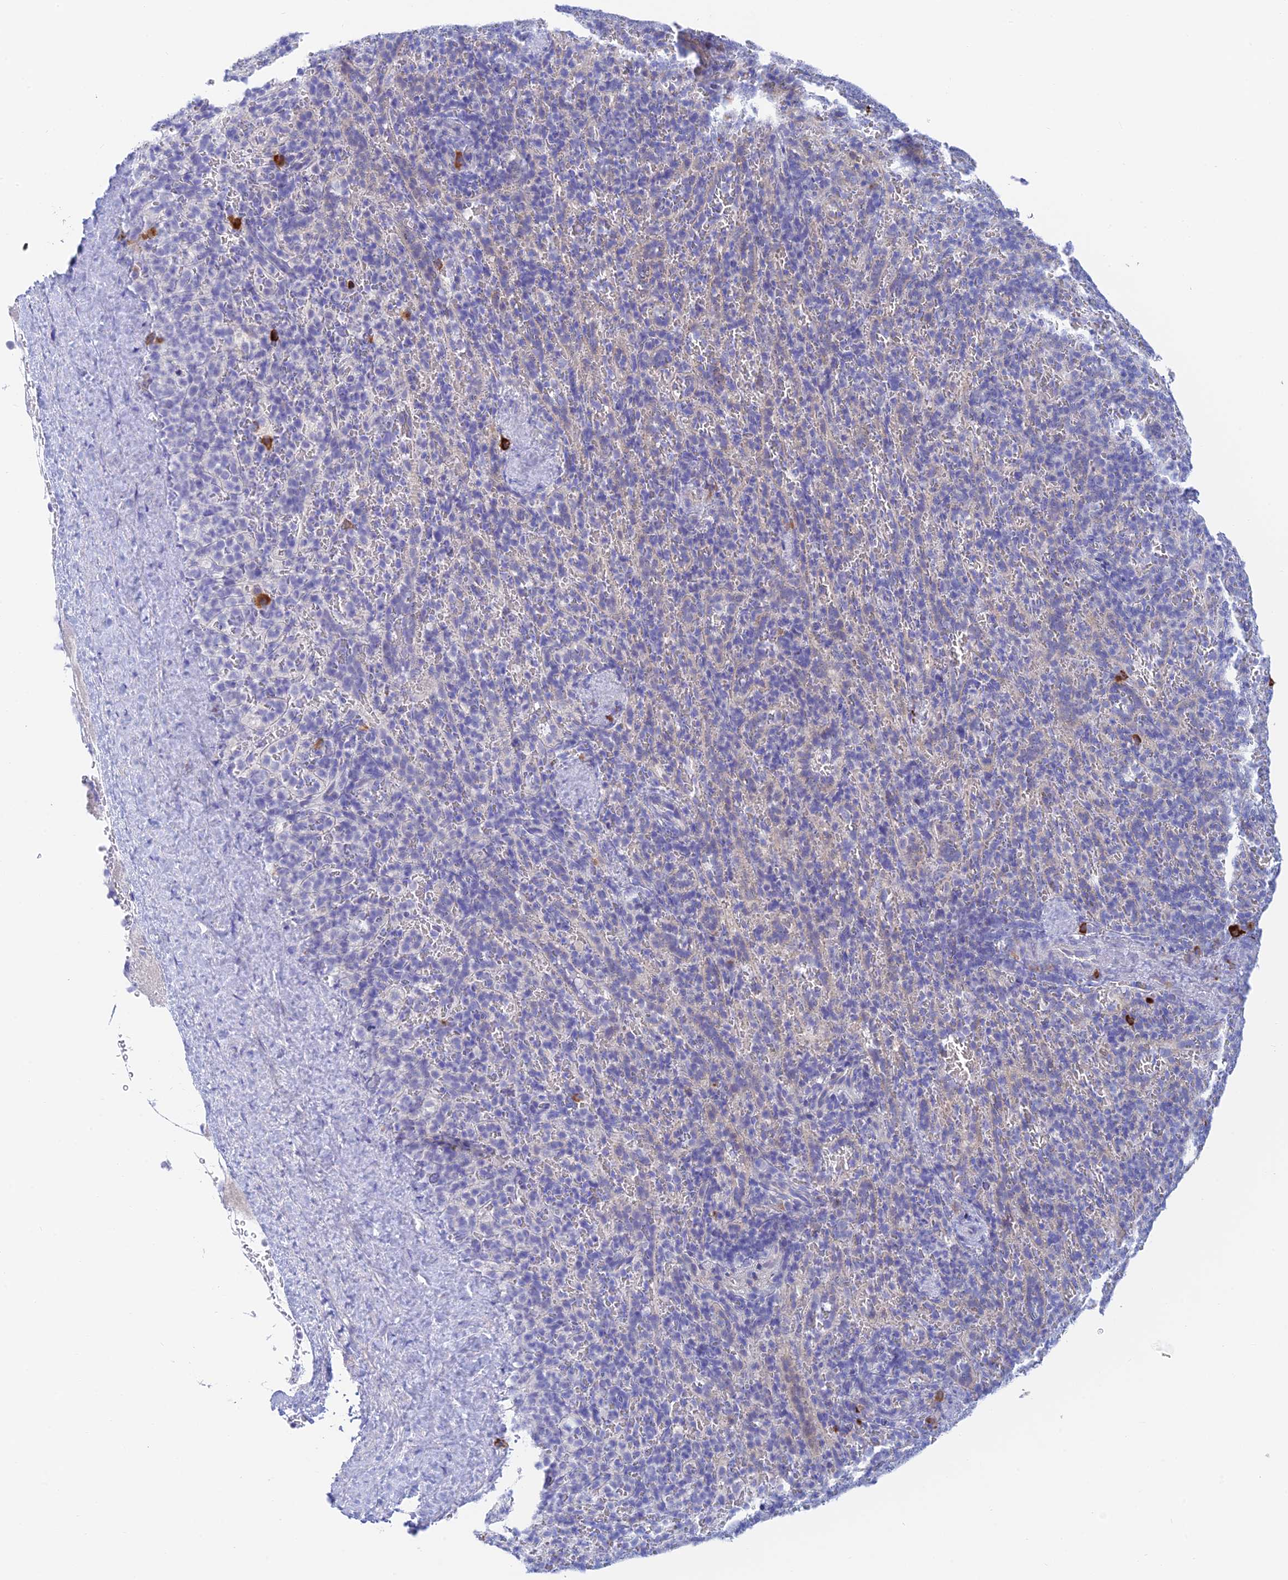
{"staining": {"intensity": "negative", "quantity": "none", "location": "none"}, "tissue": "spleen", "cell_type": "Cells in red pulp", "image_type": "normal", "snomed": [{"axis": "morphology", "description": "Normal tissue, NOS"}, {"axis": "topography", "description": "Spleen"}], "caption": "Immunohistochemistry of benign spleen exhibits no expression in cells in red pulp.", "gene": "CEP152", "patient": {"sex": "female", "age": 21}}